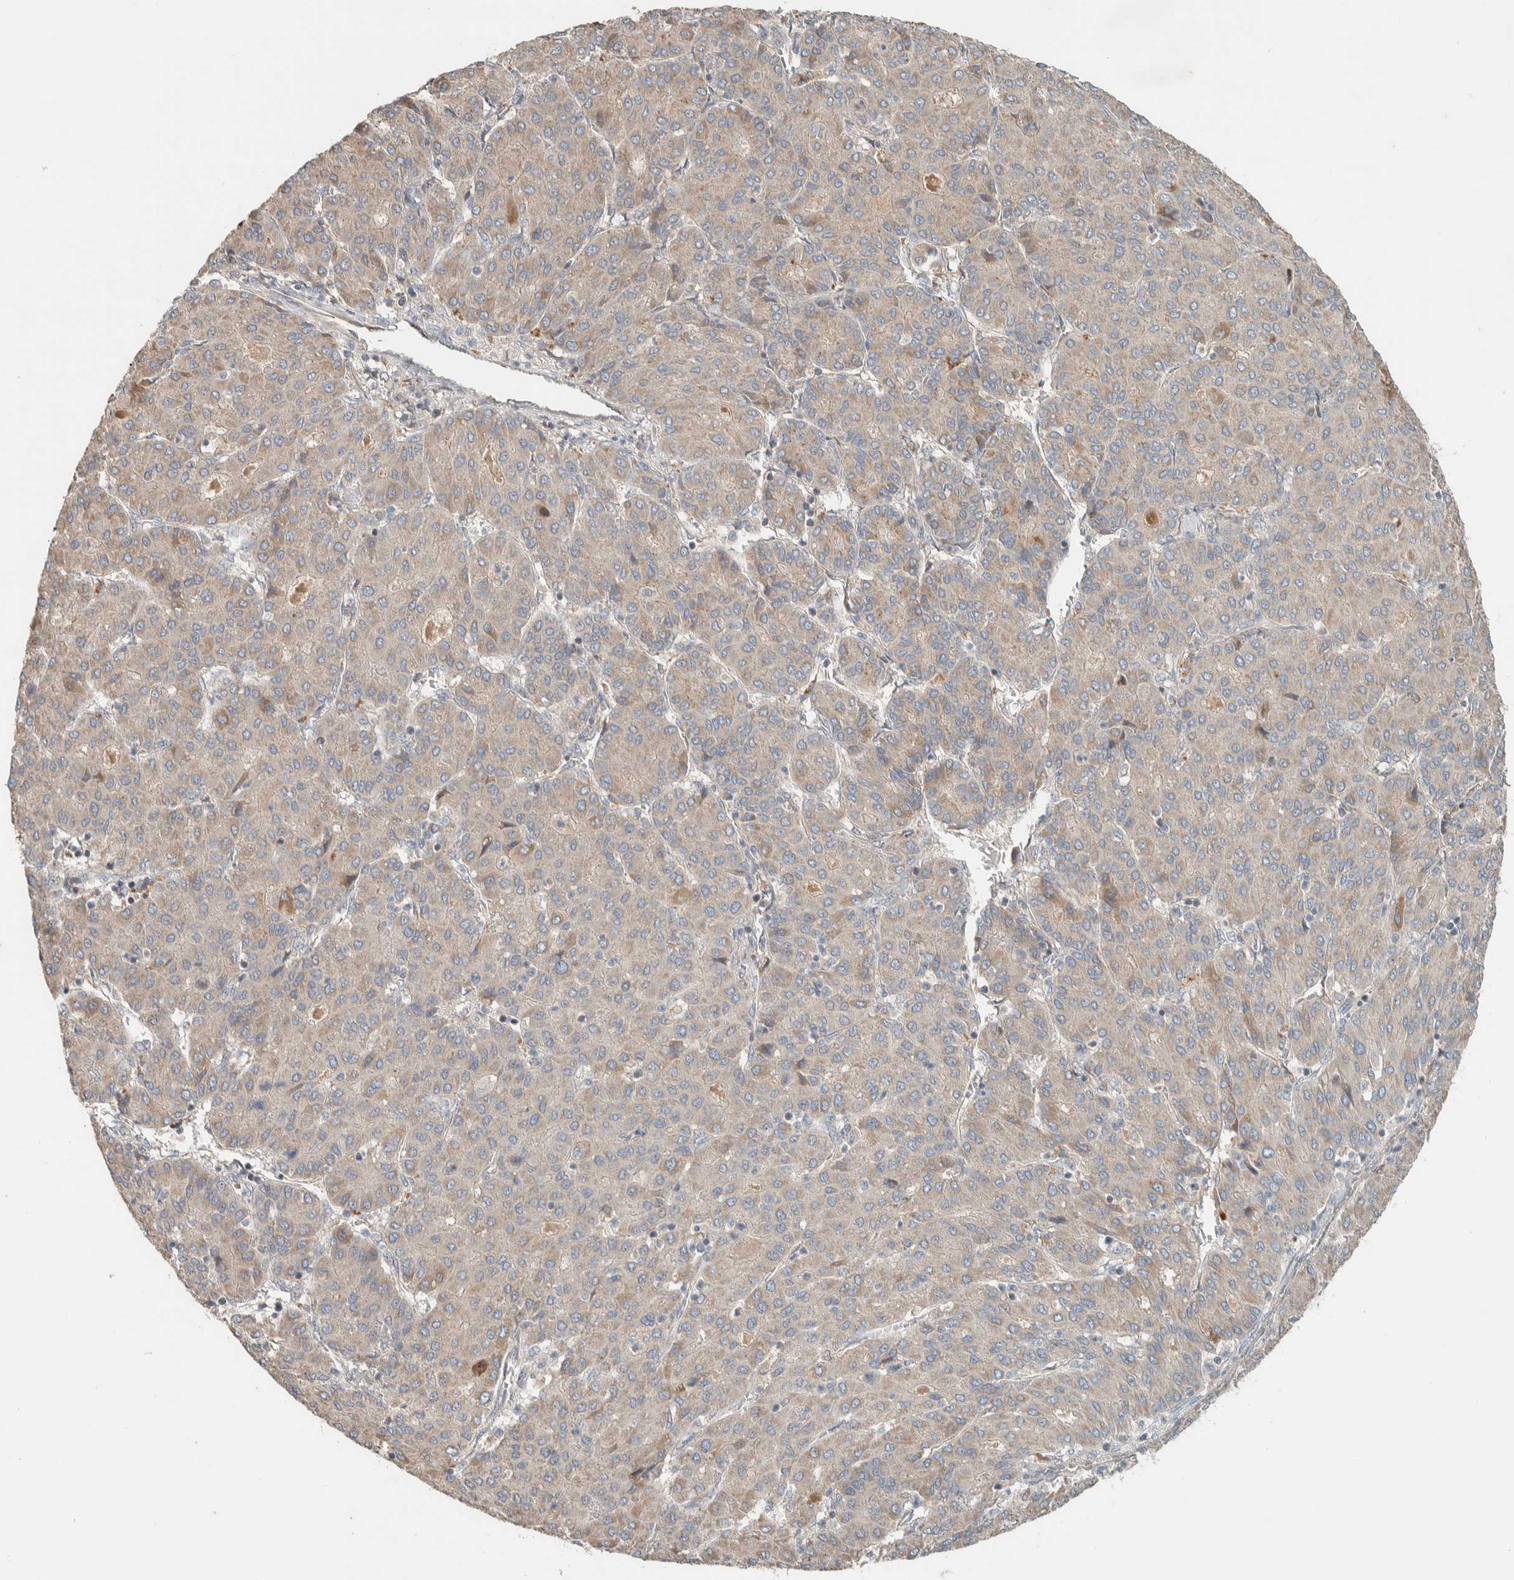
{"staining": {"intensity": "weak", "quantity": ">75%", "location": "cytoplasmic/membranous"}, "tissue": "liver cancer", "cell_type": "Tumor cells", "image_type": "cancer", "snomed": [{"axis": "morphology", "description": "Carcinoma, Hepatocellular, NOS"}, {"axis": "topography", "description": "Liver"}], "caption": "Weak cytoplasmic/membranous expression is present in approximately >75% of tumor cells in liver cancer (hepatocellular carcinoma).", "gene": "NBR1", "patient": {"sex": "male", "age": 65}}